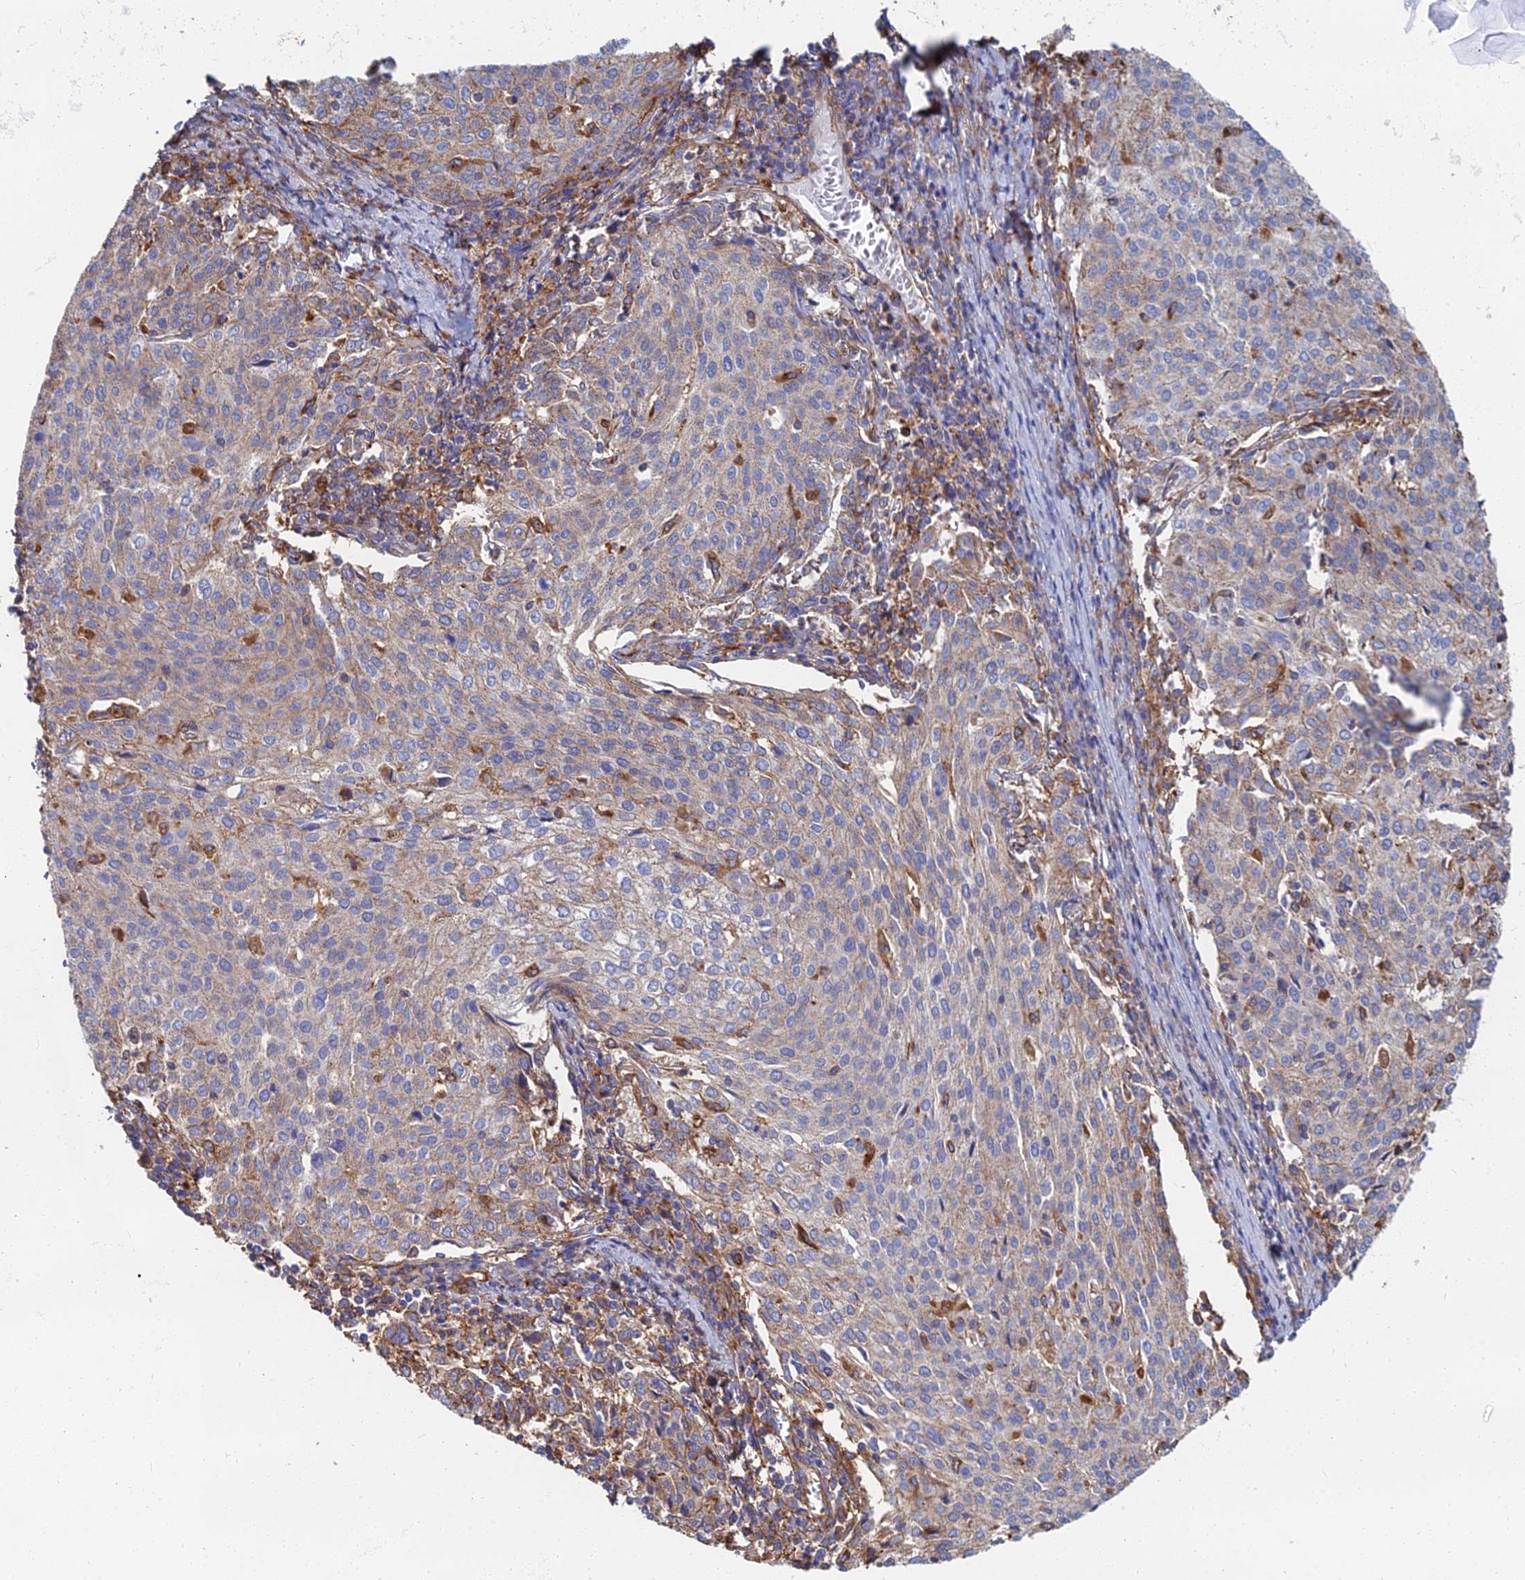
{"staining": {"intensity": "moderate", "quantity": "<25%", "location": "cytoplasmic/membranous"}, "tissue": "cervical cancer", "cell_type": "Tumor cells", "image_type": "cancer", "snomed": [{"axis": "morphology", "description": "Squamous cell carcinoma, NOS"}, {"axis": "topography", "description": "Cervix"}], "caption": "Approximately <25% of tumor cells in squamous cell carcinoma (cervical) display moderate cytoplasmic/membranous protein positivity as visualized by brown immunohistochemical staining.", "gene": "GPR42", "patient": {"sex": "female", "age": 46}}